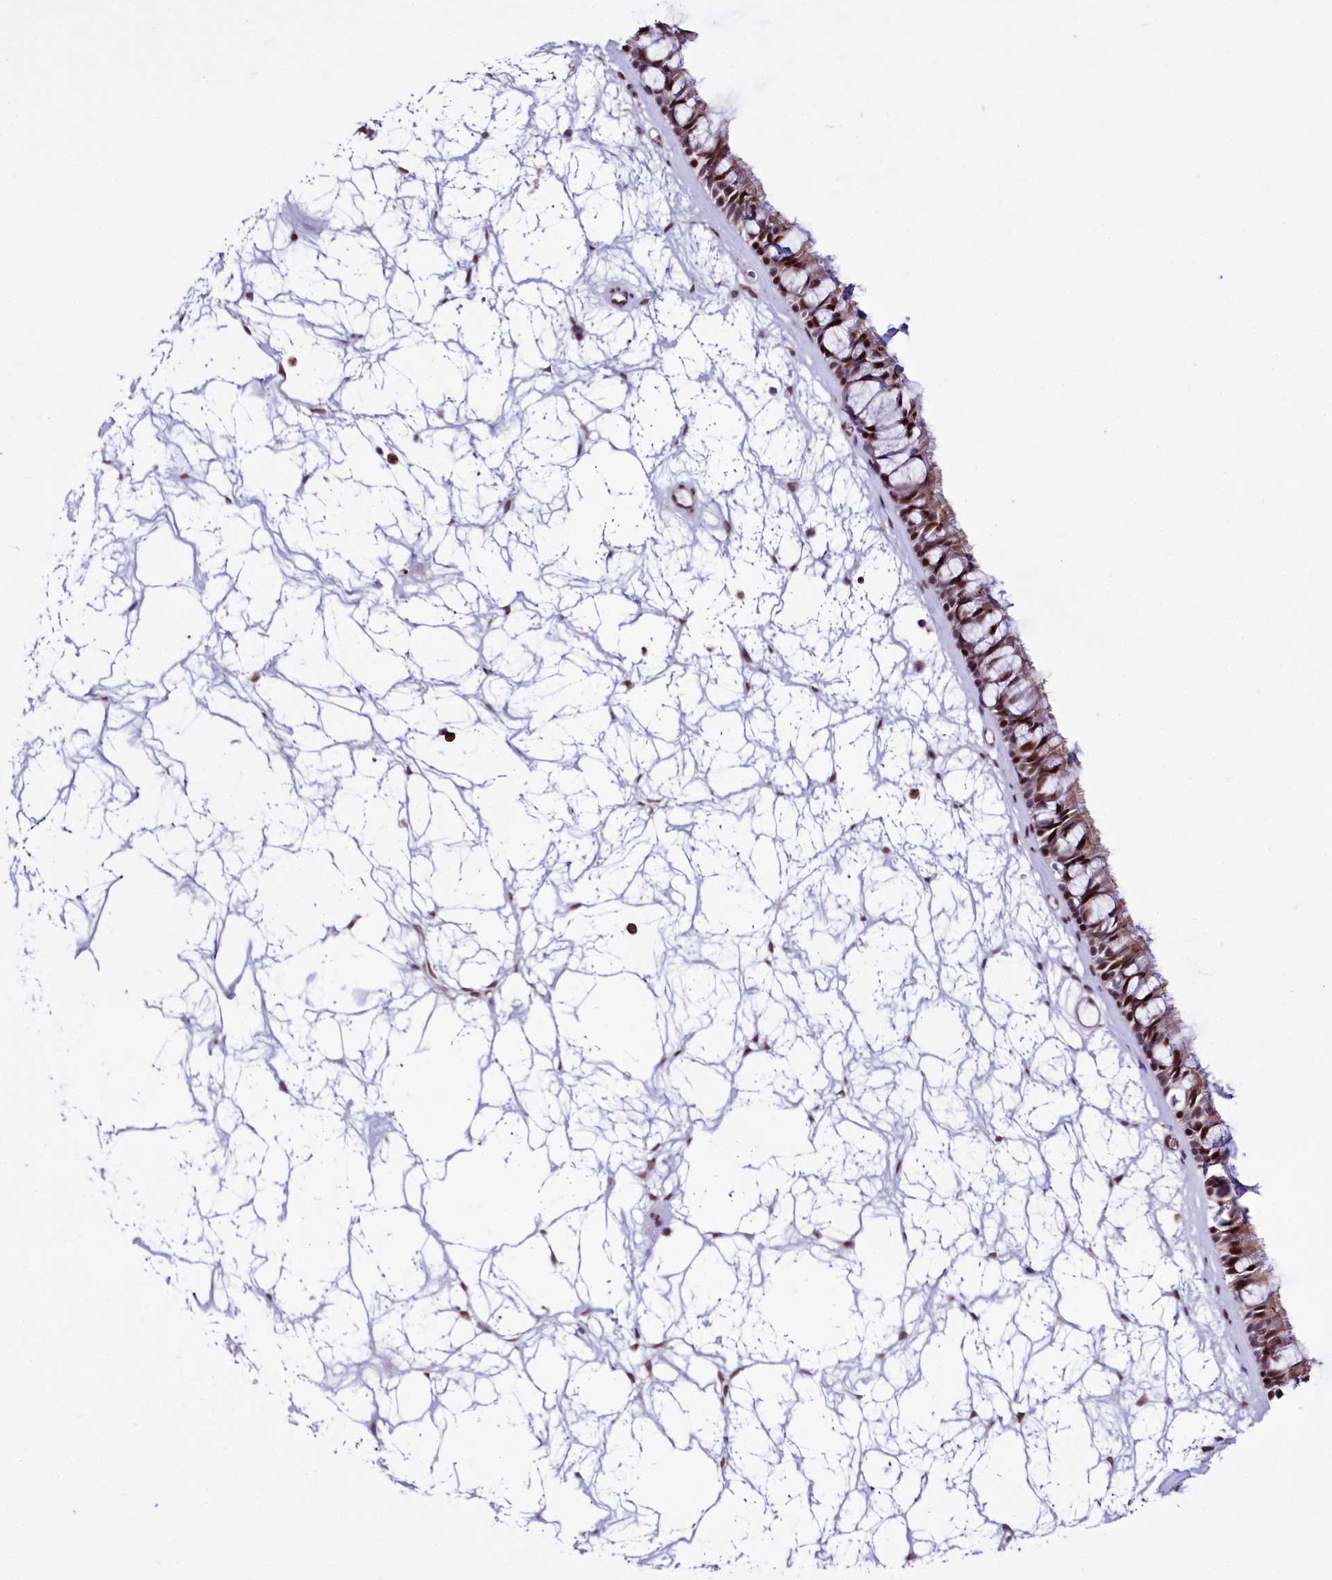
{"staining": {"intensity": "strong", "quantity": "<25%", "location": "cytoplasmic/membranous,nuclear"}, "tissue": "nasopharynx", "cell_type": "Respiratory epithelial cells", "image_type": "normal", "snomed": [{"axis": "morphology", "description": "Normal tissue, NOS"}, {"axis": "topography", "description": "Nasopharynx"}], "caption": "Immunohistochemistry (IHC) (DAB (3,3'-diaminobenzidine)) staining of unremarkable human nasopharynx reveals strong cytoplasmic/membranous,nuclear protein expression in about <25% of respiratory epithelial cells.", "gene": "ZNF226", "patient": {"sex": "male", "age": 64}}